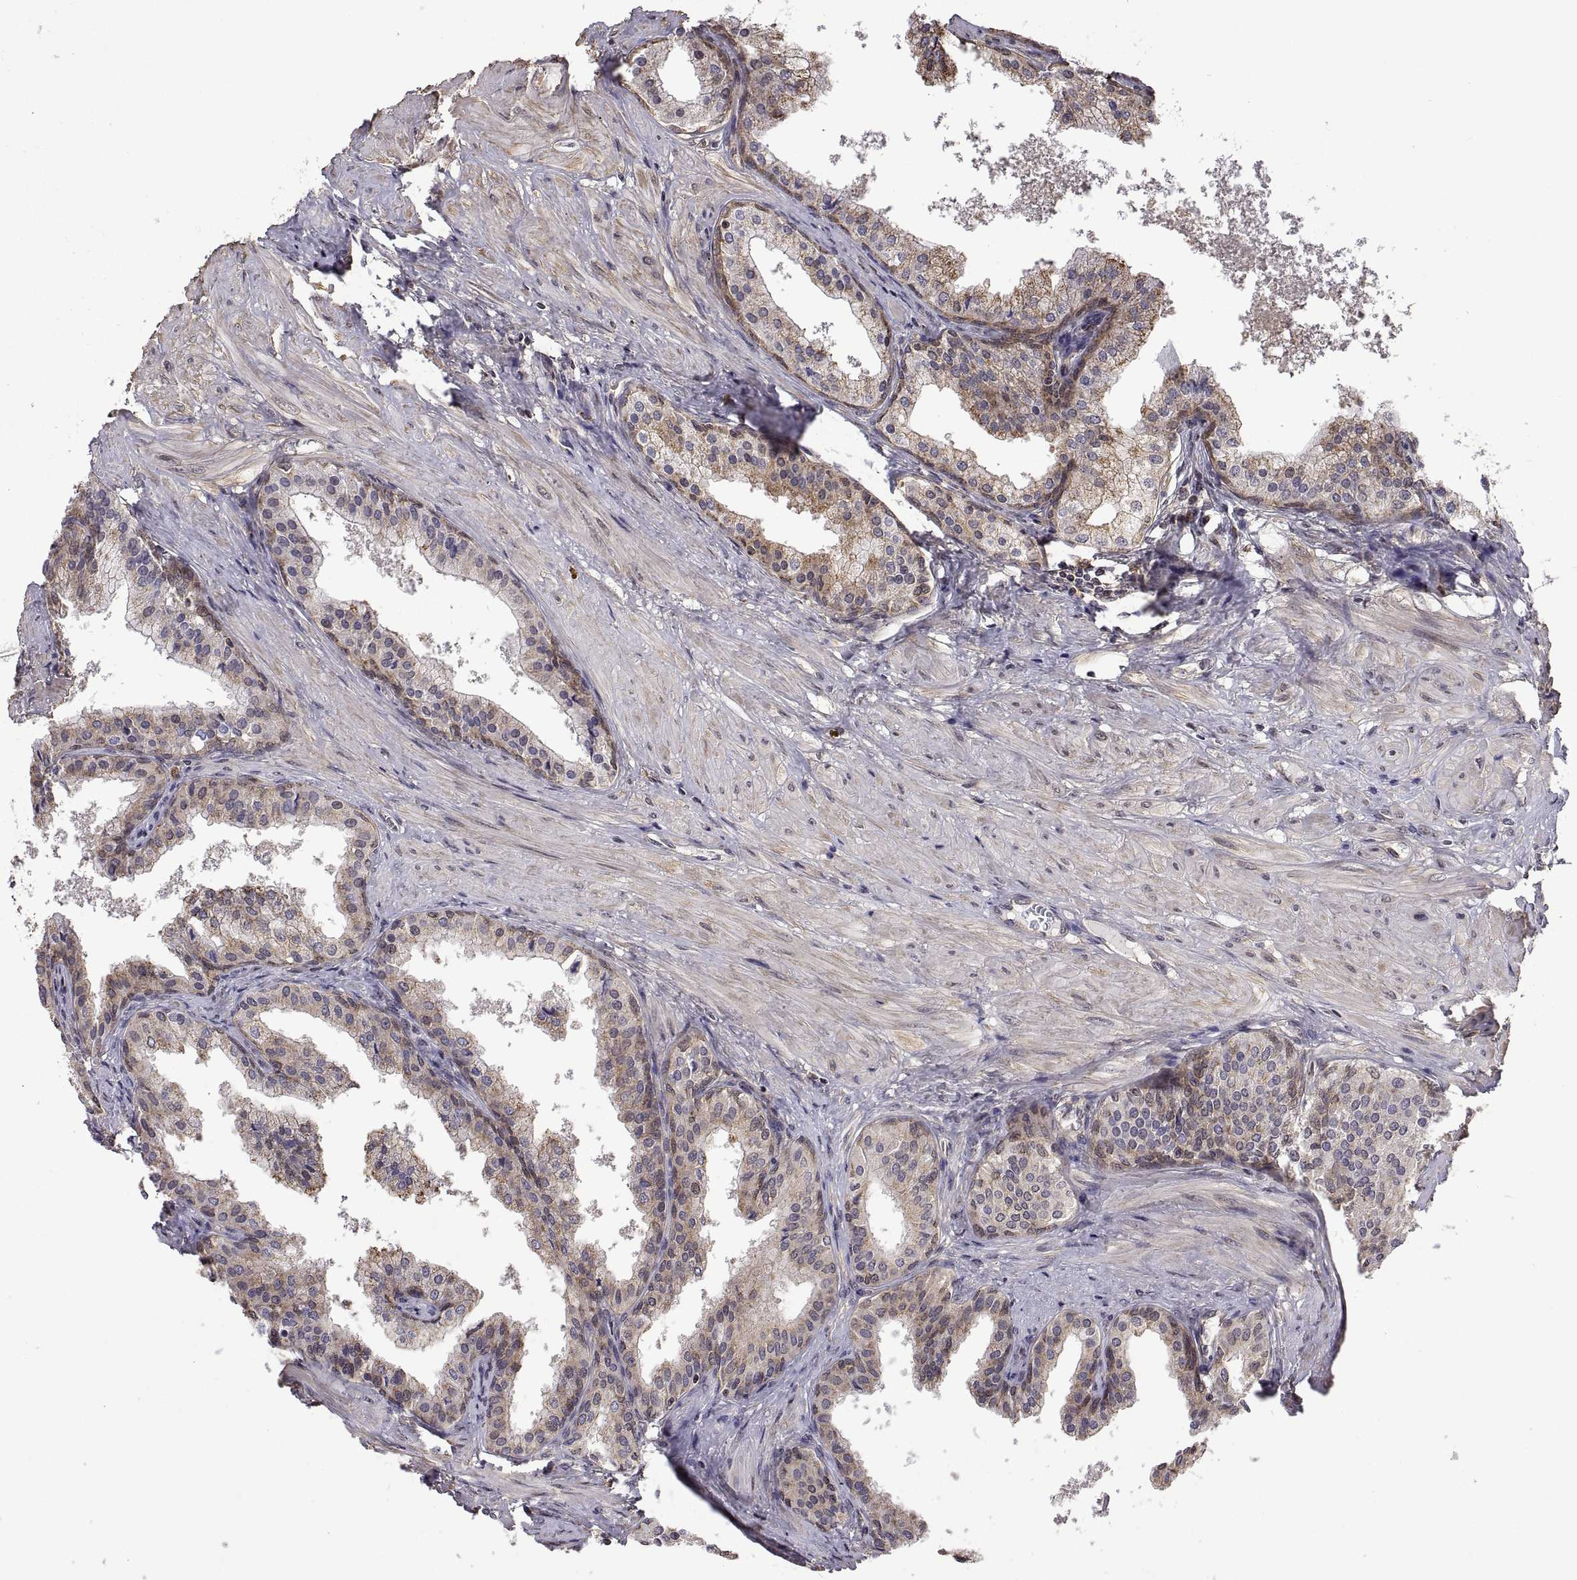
{"staining": {"intensity": "moderate", "quantity": "25%-75%", "location": "cytoplasmic/membranous"}, "tissue": "prostate cancer", "cell_type": "Tumor cells", "image_type": "cancer", "snomed": [{"axis": "morphology", "description": "Adenocarcinoma, Low grade"}, {"axis": "topography", "description": "Prostate"}], "caption": "Prostate low-grade adenocarcinoma stained with IHC reveals moderate cytoplasmic/membranous staining in approximately 25%-75% of tumor cells. (Brightfield microscopy of DAB IHC at high magnification).", "gene": "ZNRF2", "patient": {"sex": "male", "age": 56}}